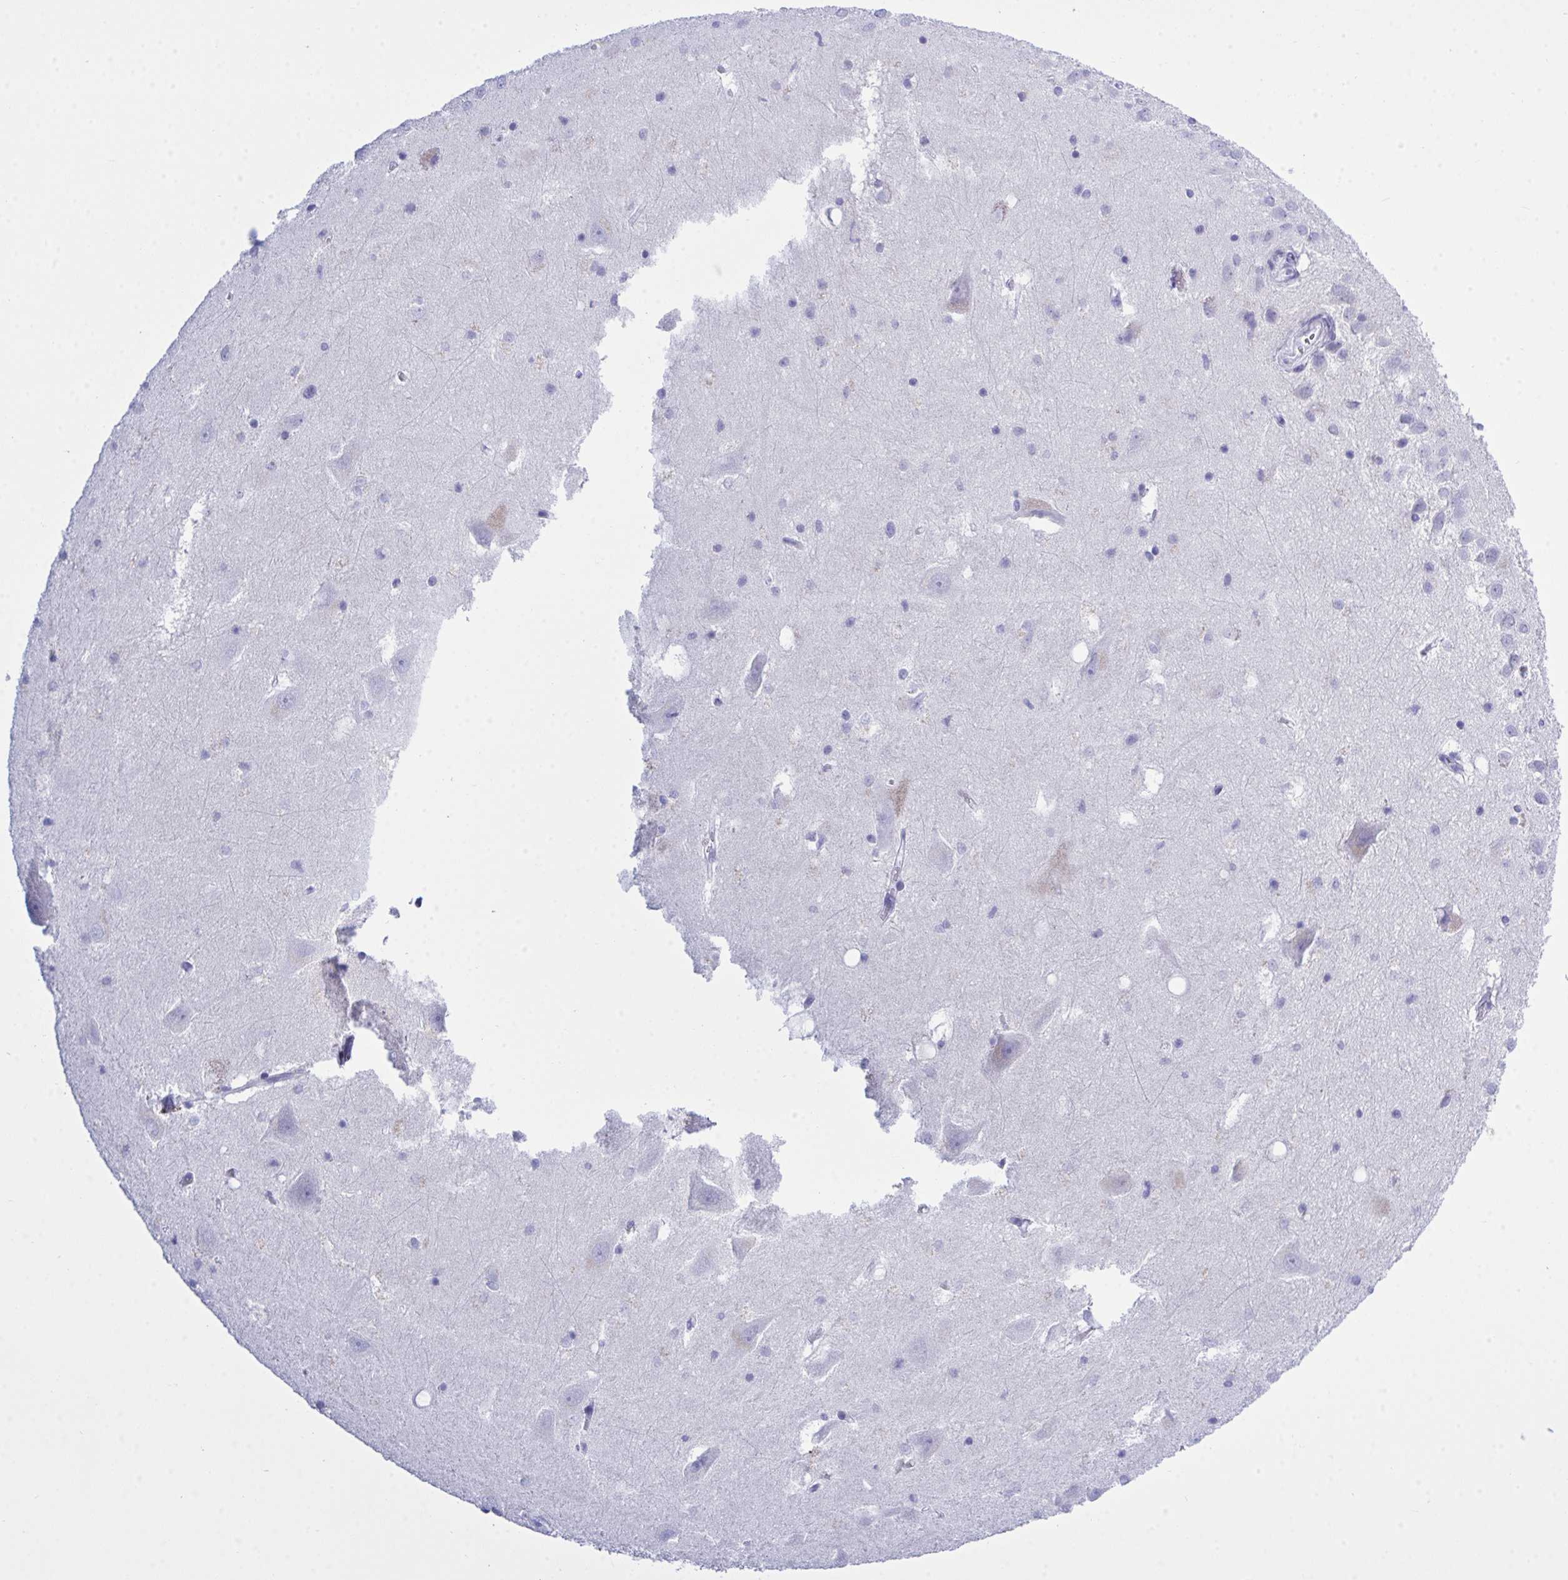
{"staining": {"intensity": "negative", "quantity": "none", "location": "none"}, "tissue": "hippocampus", "cell_type": "Glial cells", "image_type": "normal", "snomed": [{"axis": "morphology", "description": "Normal tissue, NOS"}, {"axis": "topography", "description": "Hippocampus"}], "caption": "This is a histopathology image of immunohistochemistry (IHC) staining of benign hippocampus, which shows no expression in glial cells. (DAB (3,3'-diaminobenzidine) IHC, high magnification).", "gene": "GLB1L2", "patient": {"sex": "male", "age": 58}}